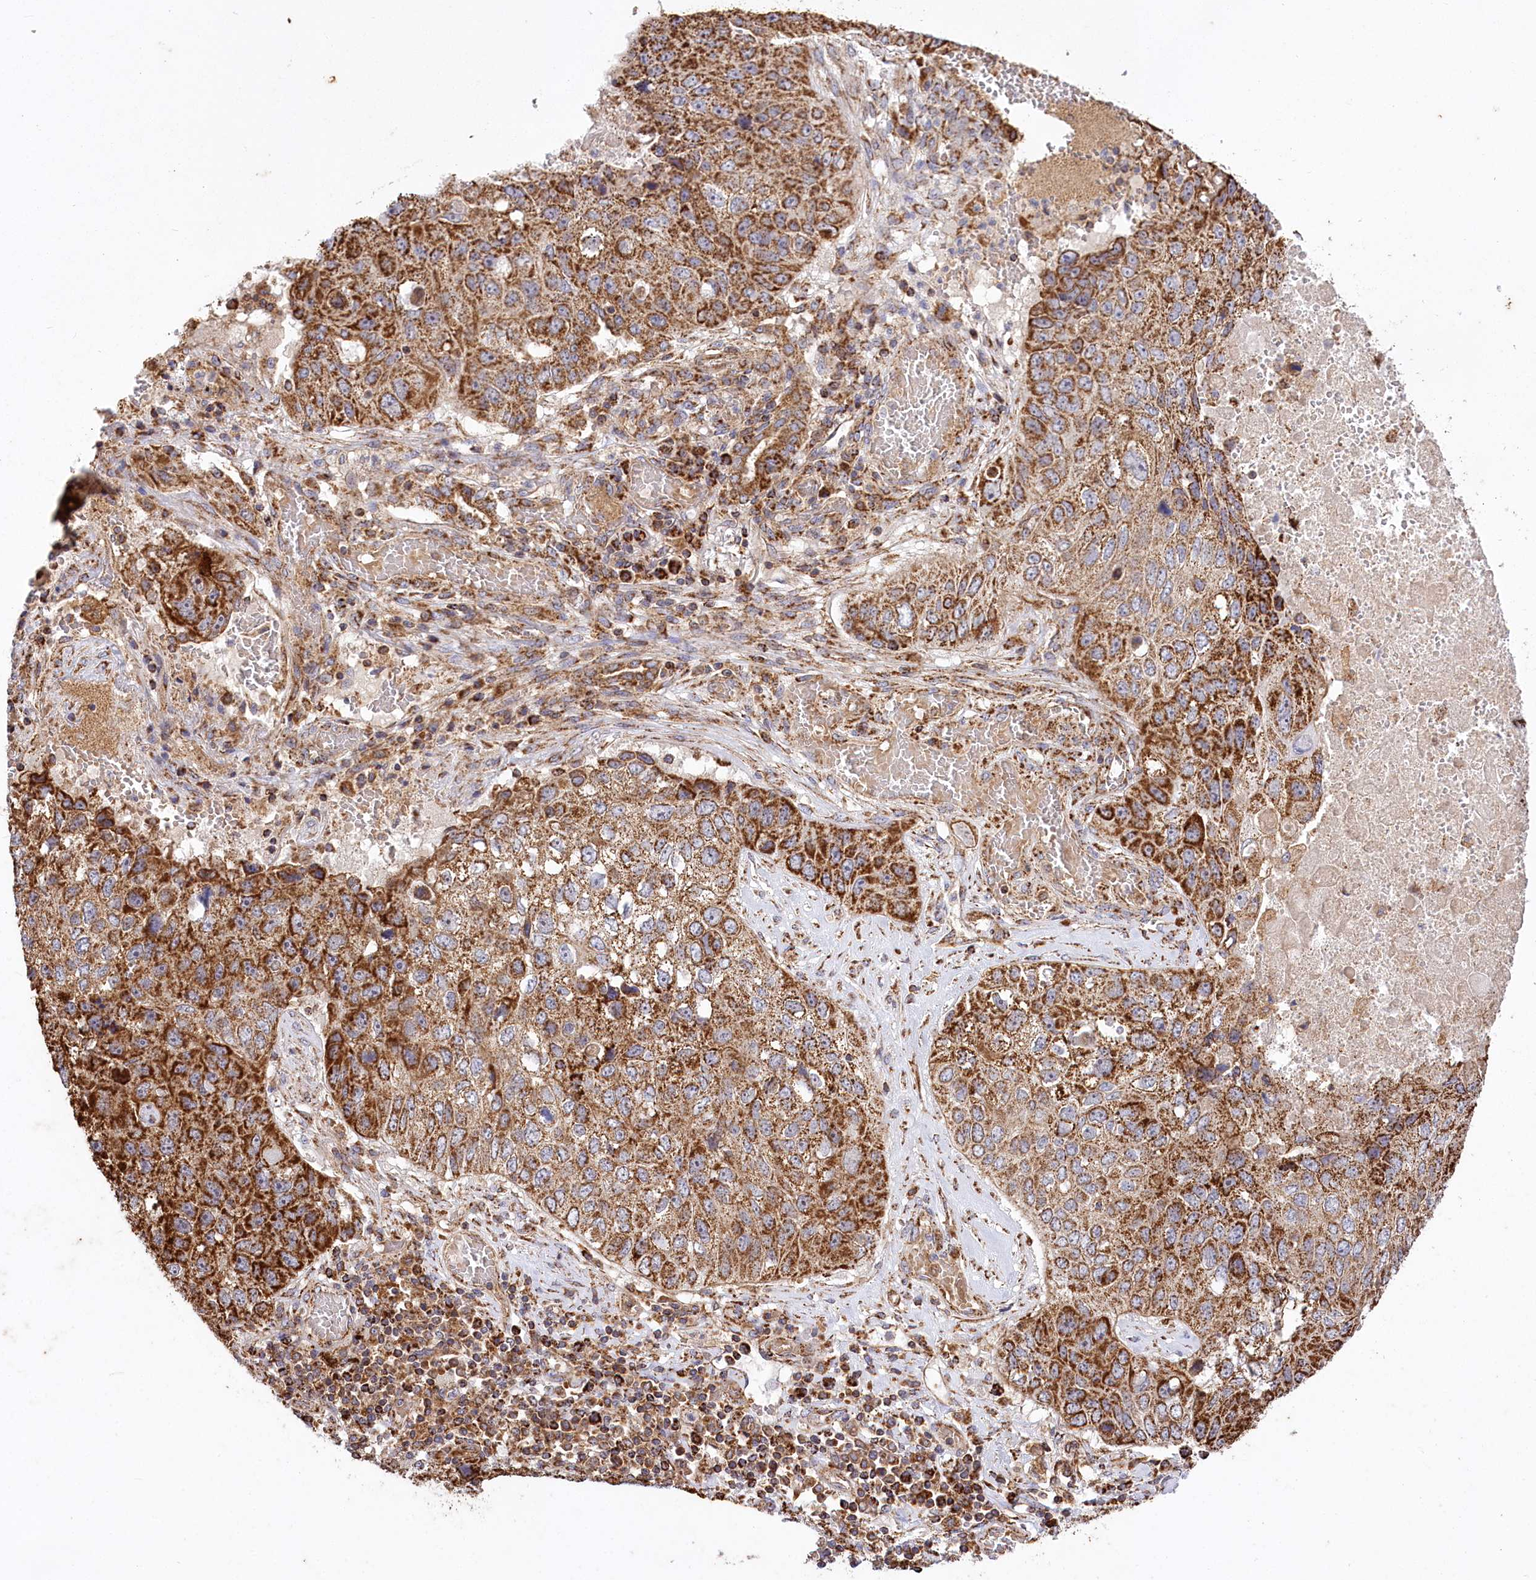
{"staining": {"intensity": "strong", "quantity": ">75%", "location": "cytoplasmic/membranous"}, "tissue": "lung cancer", "cell_type": "Tumor cells", "image_type": "cancer", "snomed": [{"axis": "morphology", "description": "Squamous cell carcinoma, NOS"}, {"axis": "topography", "description": "Lung"}], "caption": "Squamous cell carcinoma (lung) tissue demonstrates strong cytoplasmic/membranous positivity in about >75% of tumor cells", "gene": "CARD19", "patient": {"sex": "male", "age": 61}}